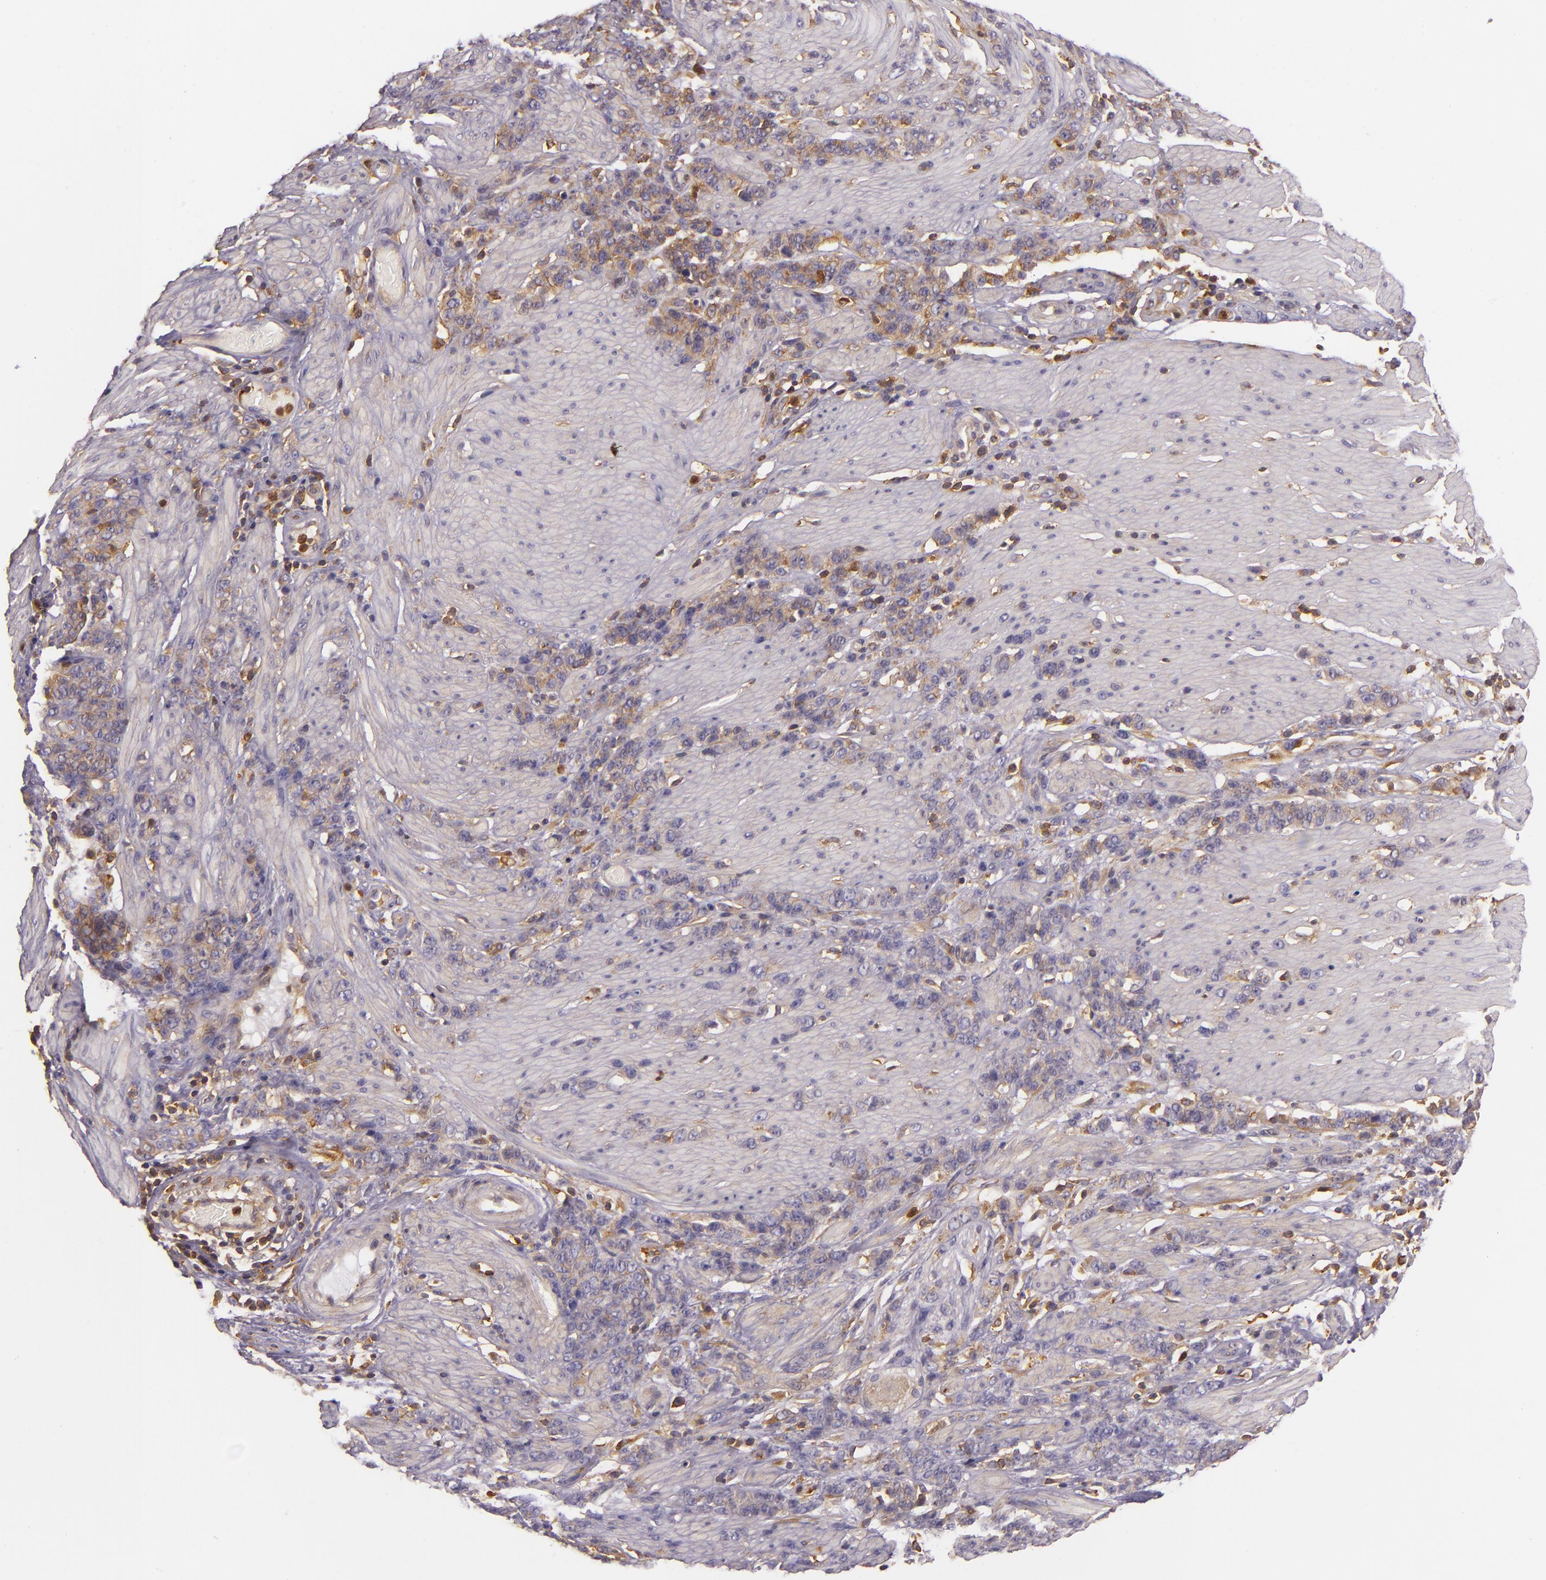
{"staining": {"intensity": "weak", "quantity": ">75%", "location": "cytoplasmic/membranous"}, "tissue": "stomach cancer", "cell_type": "Tumor cells", "image_type": "cancer", "snomed": [{"axis": "morphology", "description": "Adenocarcinoma, NOS"}, {"axis": "topography", "description": "Stomach, lower"}], "caption": "Immunohistochemistry (IHC) of human adenocarcinoma (stomach) displays low levels of weak cytoplasmic/membranous staining in about >75% of tumor cells. (brown staining indicates protein expression, while blue staining denotes nuclei).", "gene": "TLN1", "patient": {"sex": "male", "age": 88}}